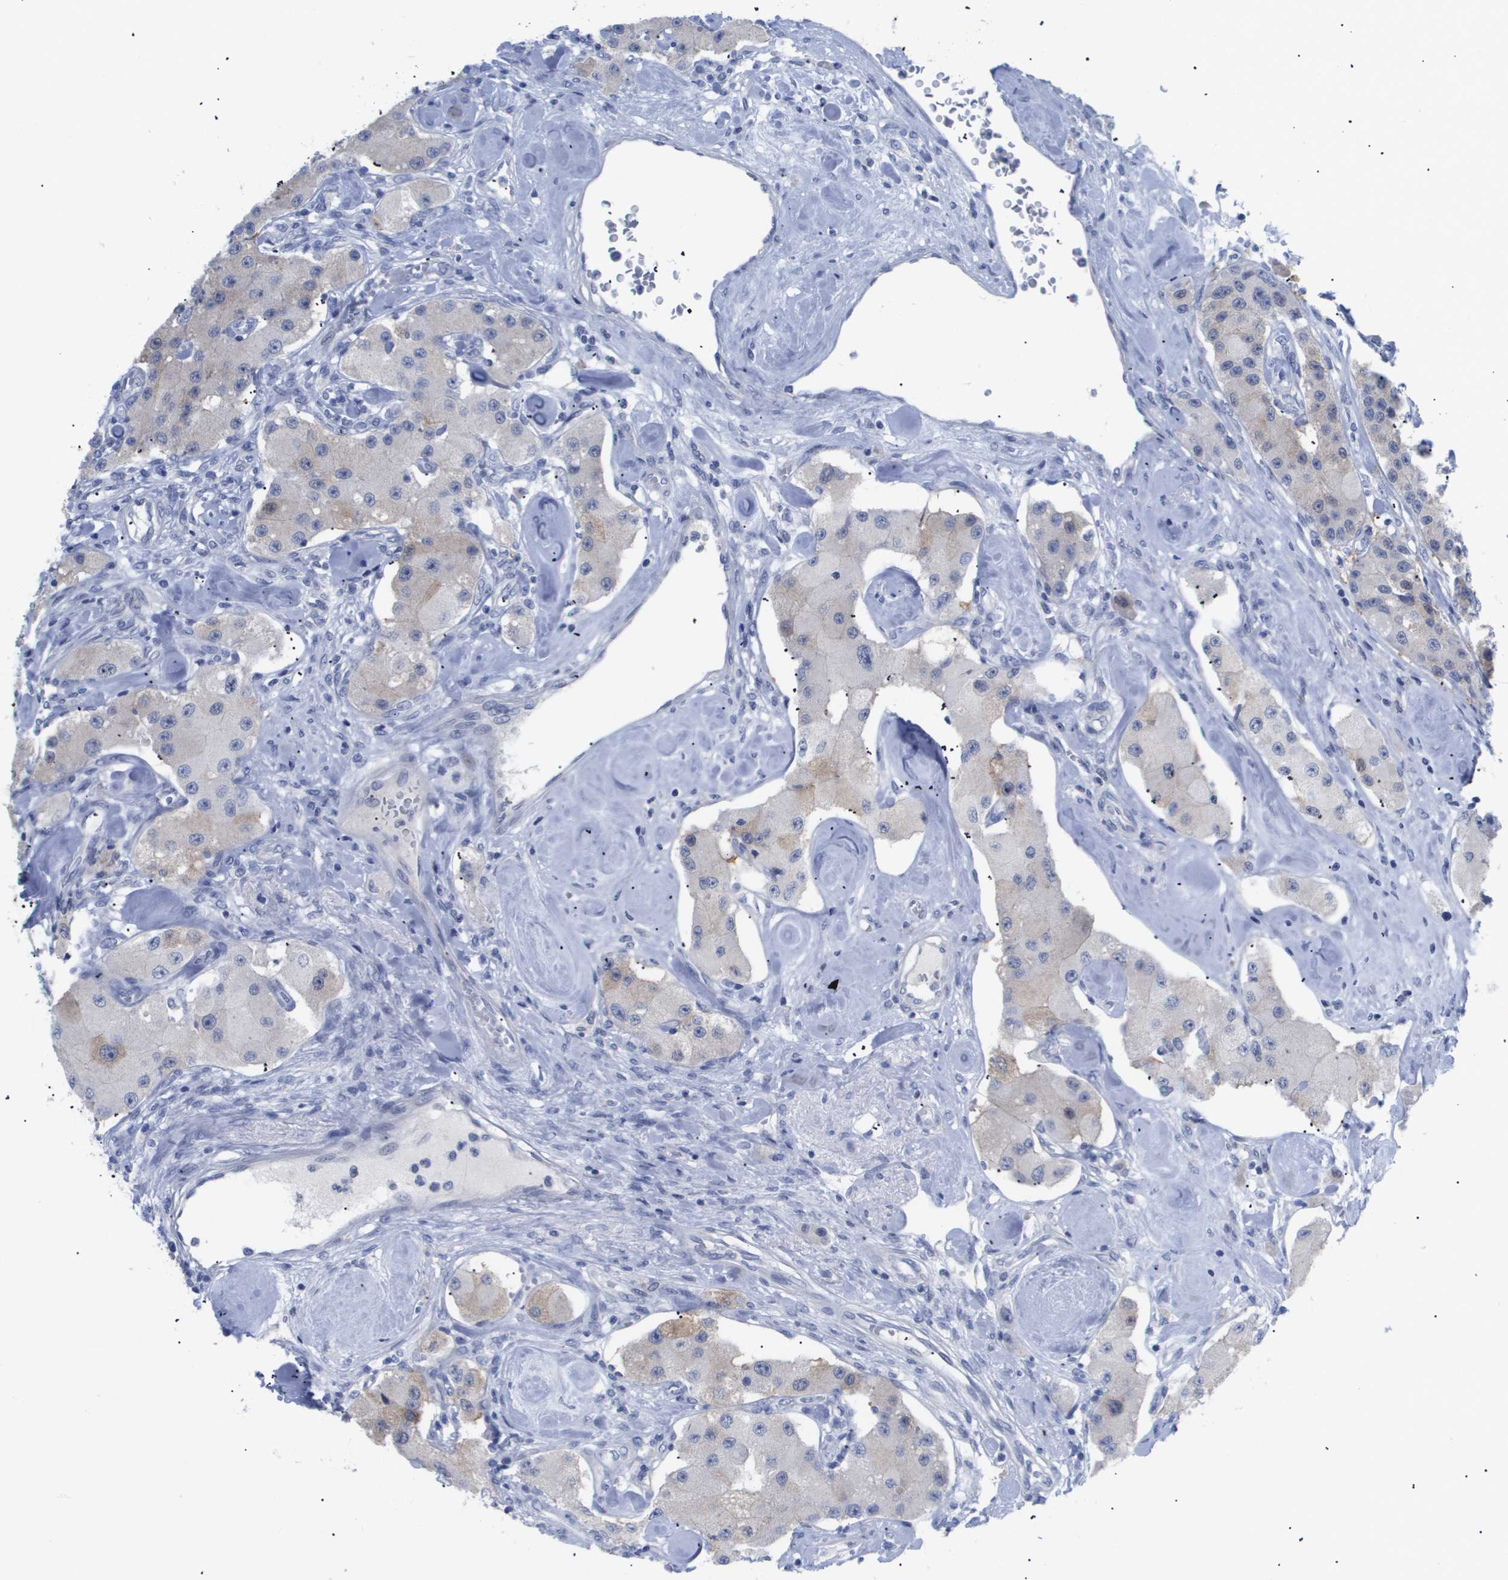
{"staining": {"intensity": "negative", "quantity": "none", "location": "none"}, "tissue": "carcinoid", "cell_type": "Tumor cells", "image_type": "cancer", "snomed": [{"axis": "morphology", "description": "Carcinoid, malignant, NOS"}, {"axis": "topography", "description": "Pancreas"}], "caption": "Protein analysis of malignant carcinoid demonstrates no significant staining in tumor cells. Brightfield microscopy of immunohistochemistry stained with DAB (3,3'-diaminobenzidine) (brown) and hematoxylin (blue), captured at high magnification.", "gene": "CAV3", "patient": {"sex": "male", "age": 41}}